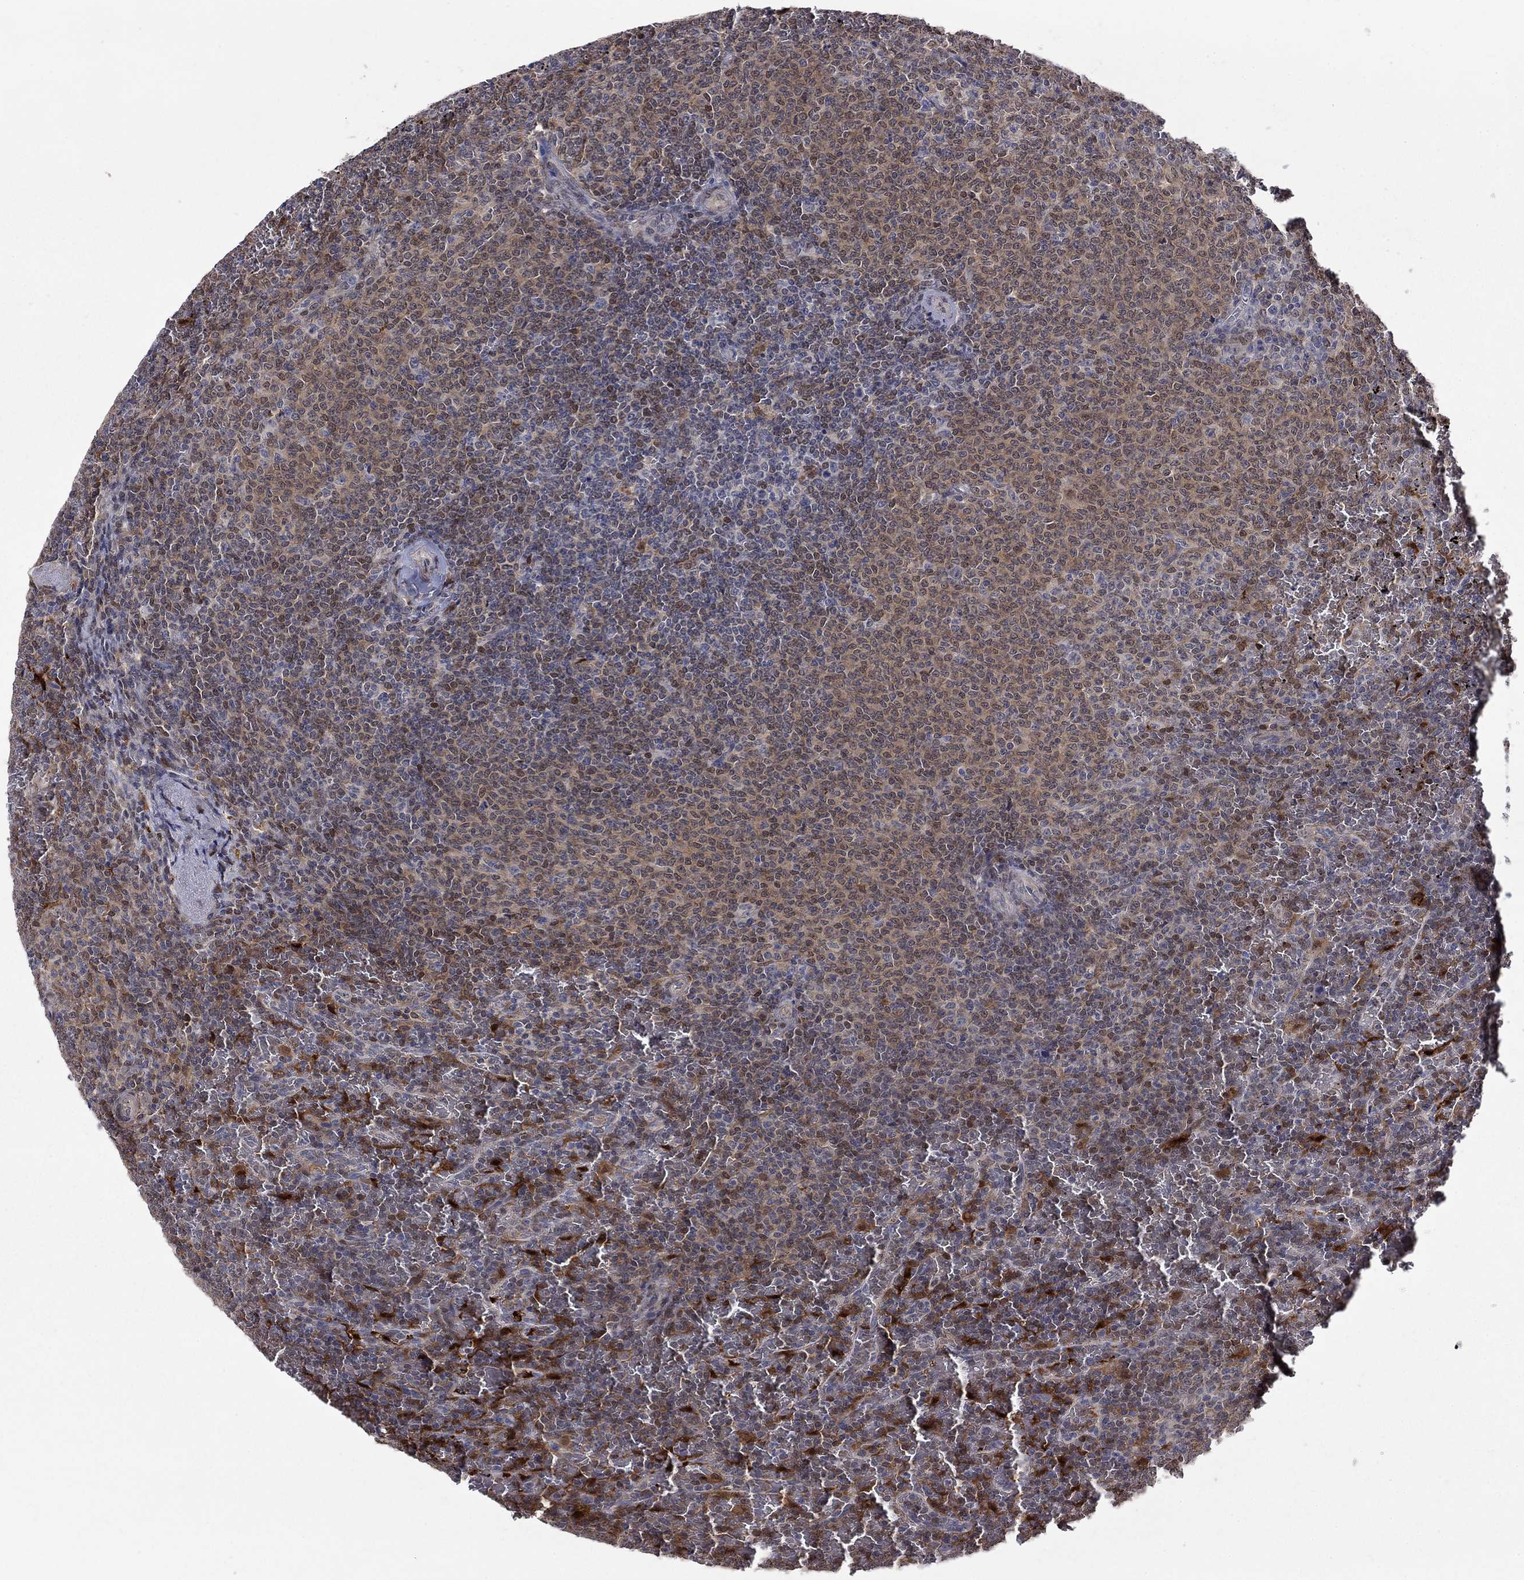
{"staining": {"intensity": "moderate", "quantity": "25%-75%", "location": "cytoplasmic/membranous,nuclear"}, "tissue": "lymphoma", "cell_type": "Tumor cells", "image_type": "cancer", "snomed": [{"axis": "morphology", "description": "Malignant lymphoma, non-Hodgkin's type, Low grade"}, {"axis": "topography", "description": "Spleen"}], "caption": "The micrograph displays a brown stain indicating the presence of a protein in the cytoplasmic/membranous and nuclear of tumor cells in malignant lymphoma, non-Hodgkin's type (low-grade).", "gene": "CBR1", "patient": {"sex": "female", "age": 77}}